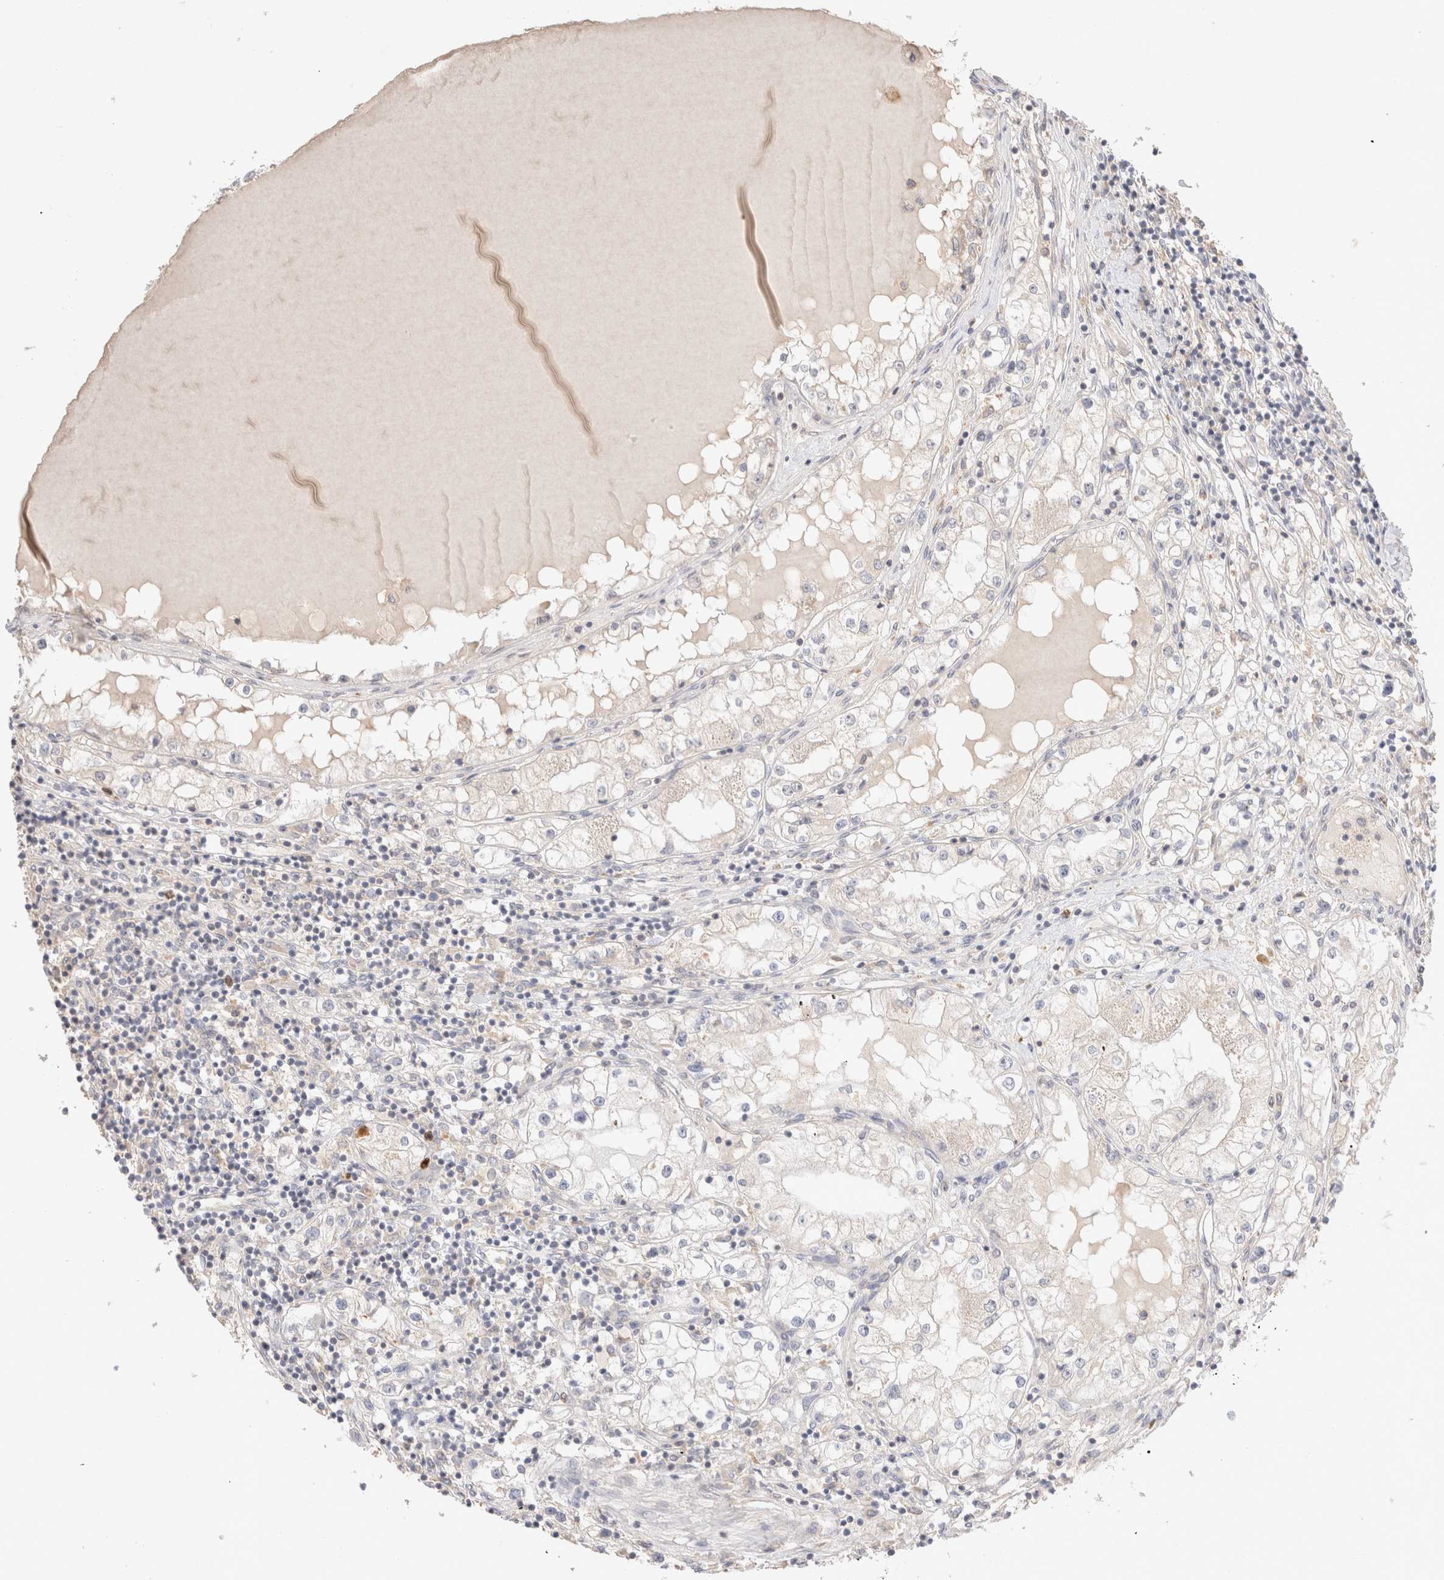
{"staining": {"intensity": "negative", "quantity": "none", "location": "none"}, "tissue": "renal cancer", "cell_type": "Tumor cells", "image_type": "cancer", "snomed": [{"axis": "morphology", "description": "Adenocarcinoma, NOS"}, {"axis": "topography", "description": "Kidney"}], "caption": "The photomicrograph exhibits no staining of tumor cells in renal cancer.", "gene": "TRIM41", "patient": {"sex": "male", "age": 68}}